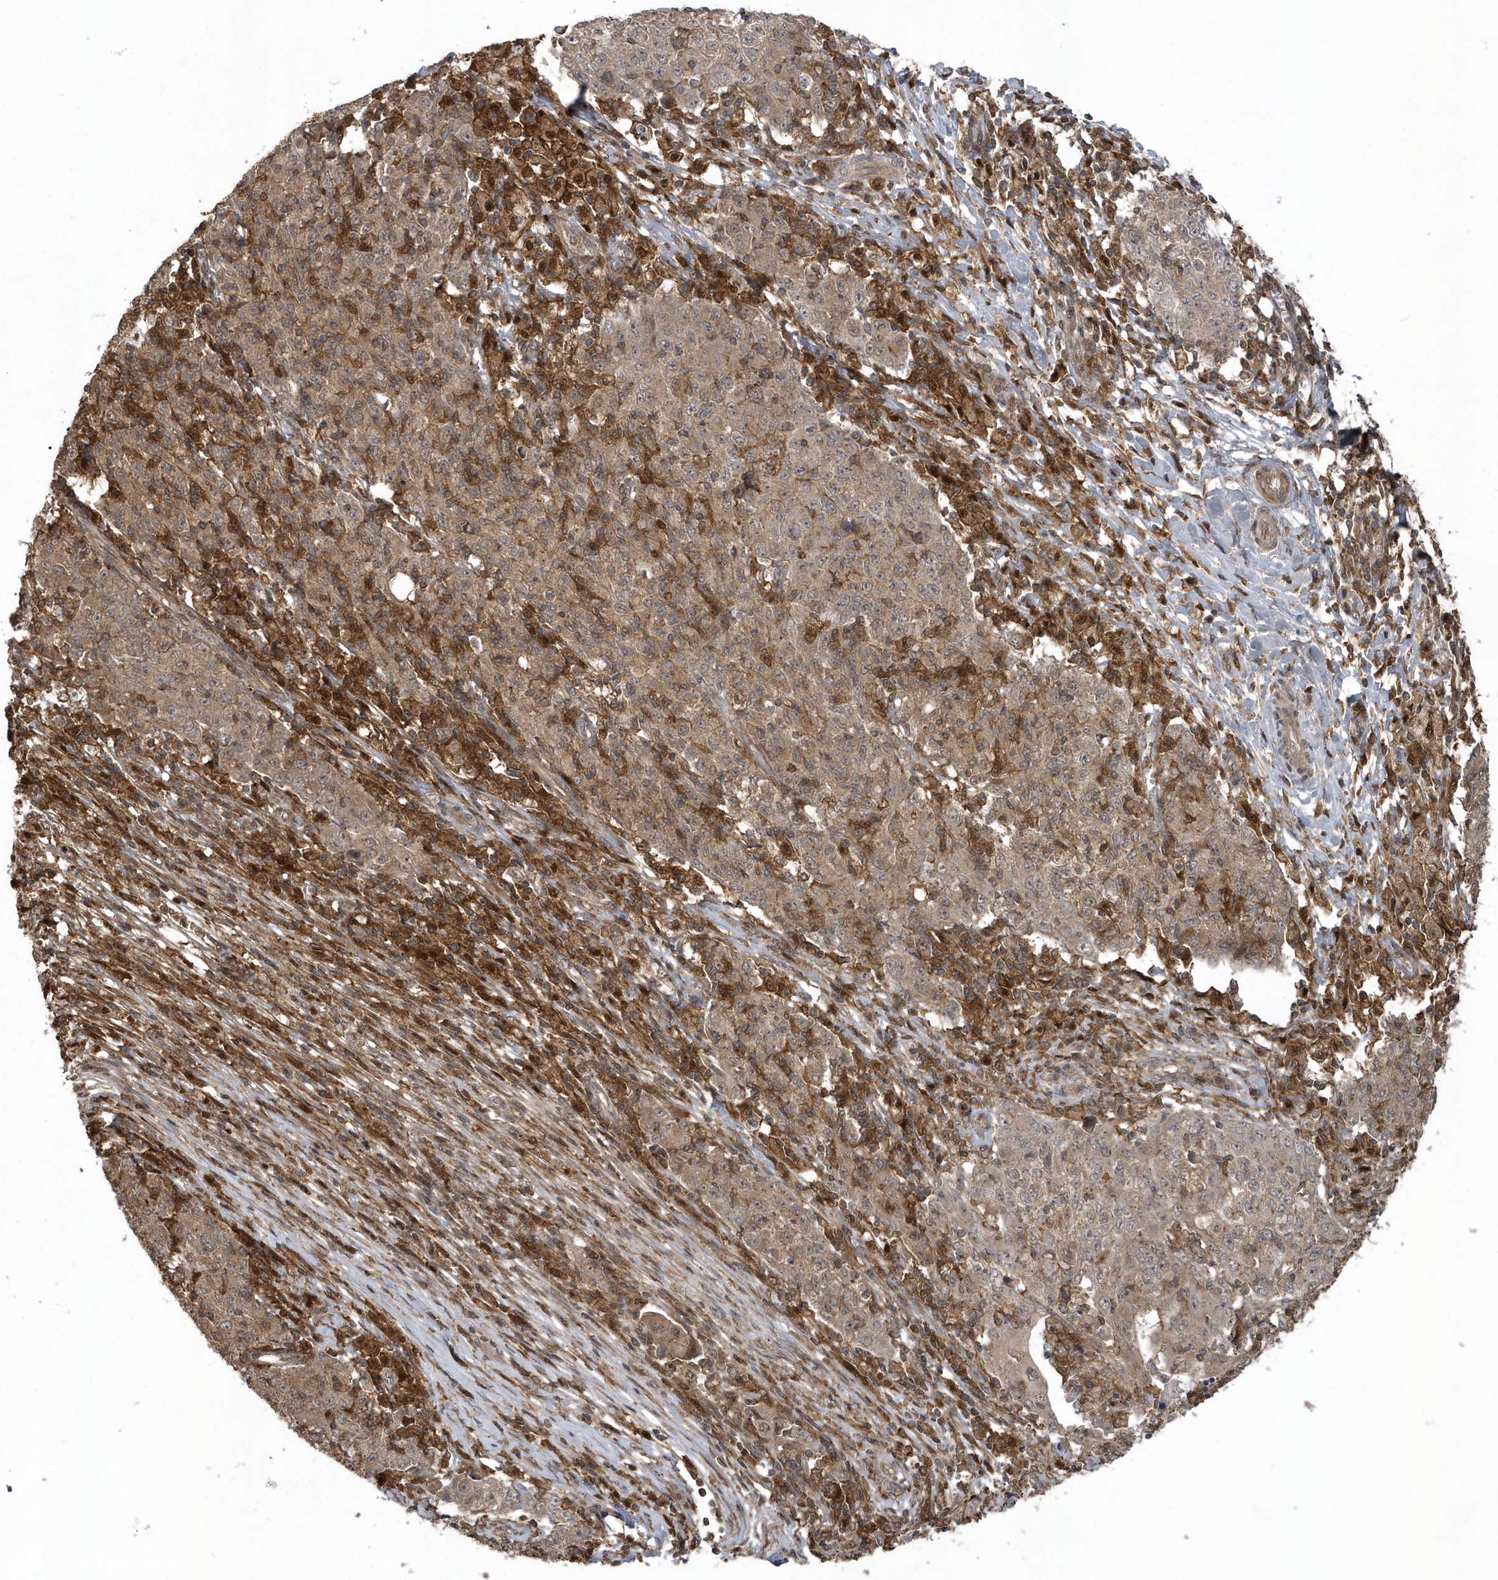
{"staining": {"intensity": "moderate", "quantity": ">75%", "location": "cytoplasmic/membranous"}, "tissue": "ovarian cancer", "cell_type": "Tumor cells", "image_type": "cancer", "snomed": [{"axis": "morphology", "description": "Carcinoma, endometroid"}, {"axis": "topography", "description": "Ovary"}], "caption": "There is medium levels of moderate cytoplasmic/membranous positivity in tumor cells of endometroid carcinoma (ovarian), as demonstrated by immunohistochemical staining (brown color).", "gene": "LACC1", "patient": {"sex": "female", "age": 42}}